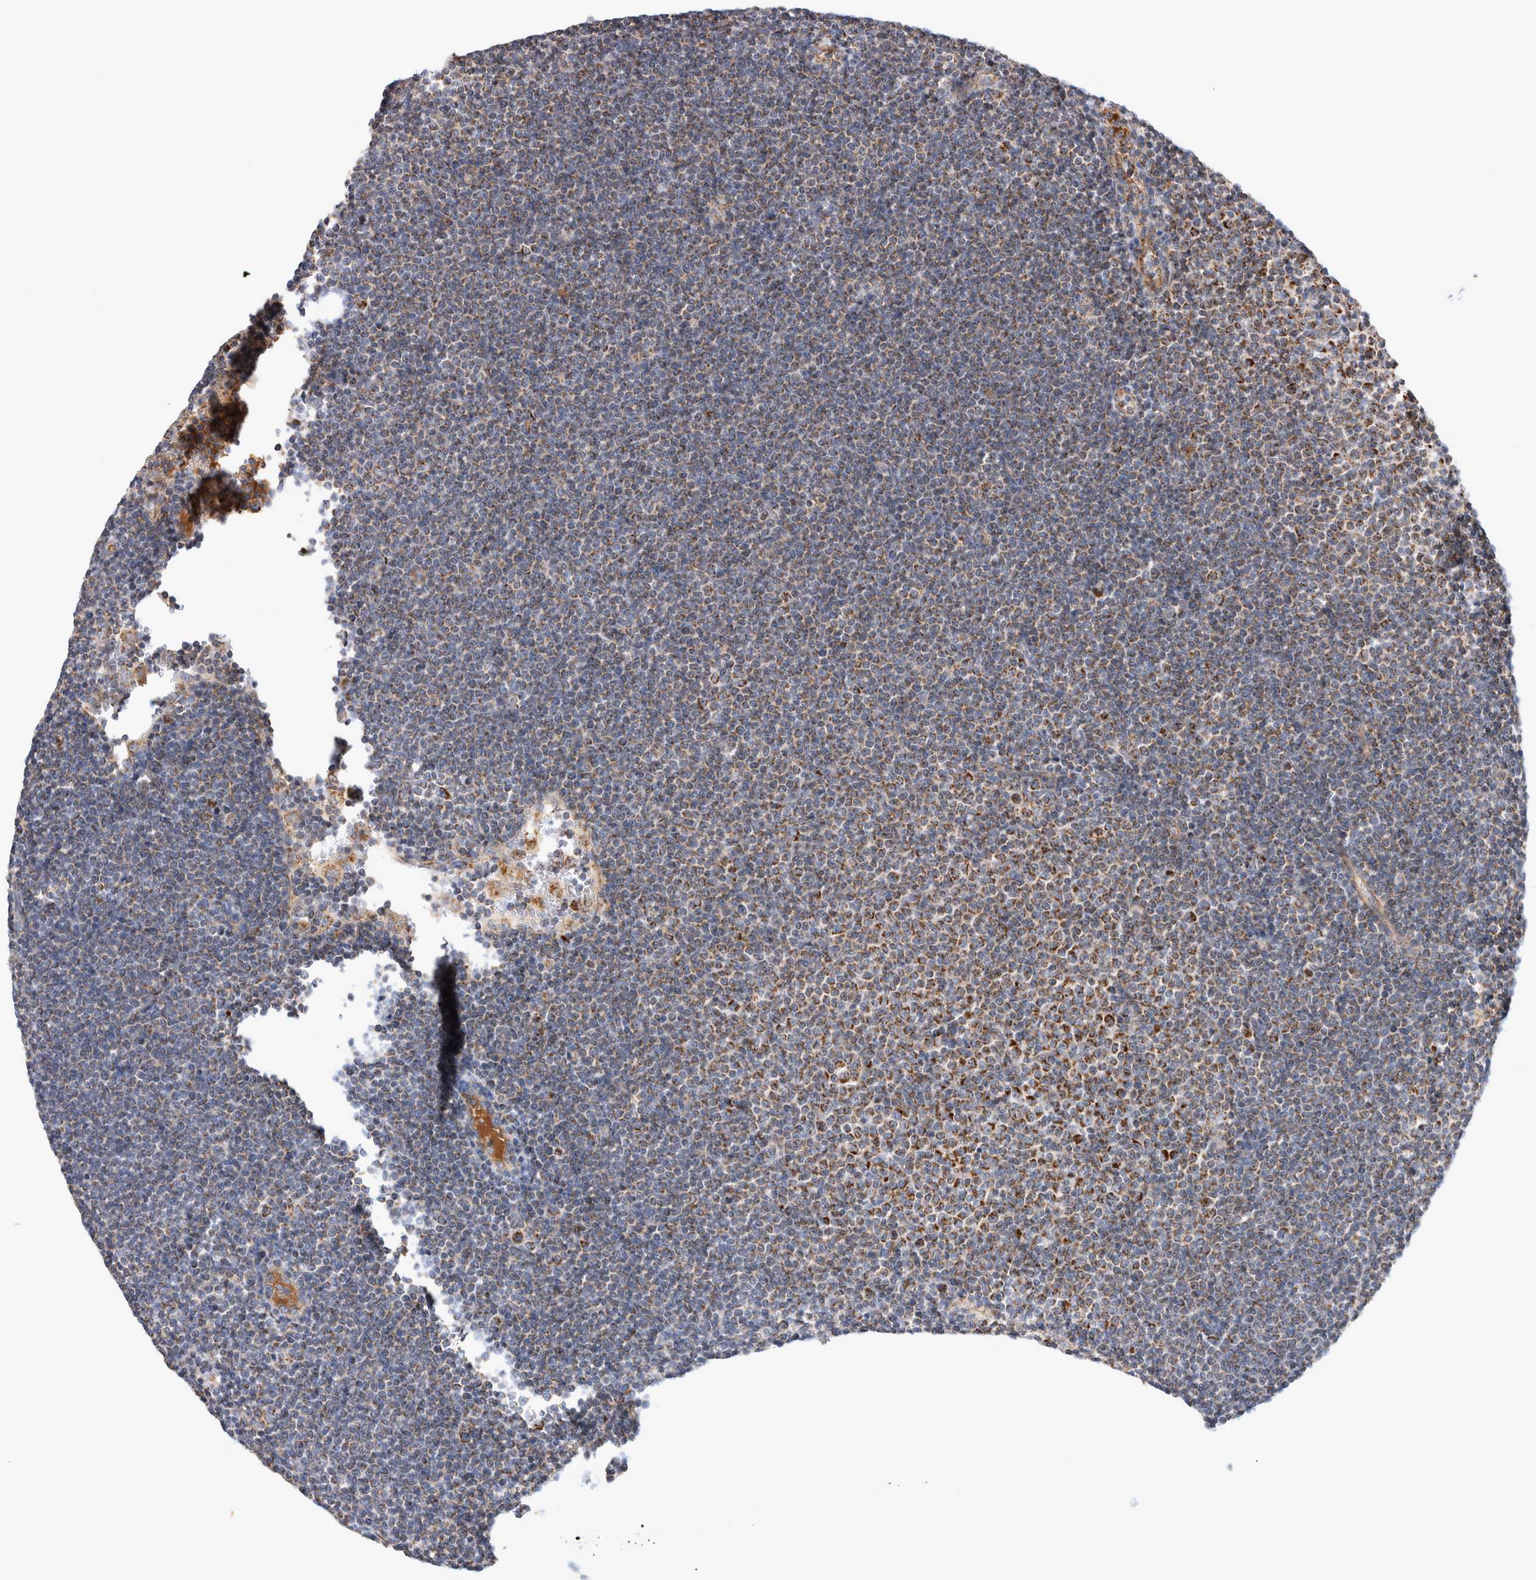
{"staining": {"intensity": "moderate", "quantity": "<25%", "location": "cytoplasmic/membranous"}, "tissue": "lymphoma", "cell_type": "Tumor cells", "image_type": "cancer", "snomed": [{"axis": "morphology", "description": "Malignant lymphoma, non-Hodgkin's type, Low grade"}, {"axis": "topography", "description": "Lymph node"}], "caption": "Malignant lymphoma, non-Hodgkin's type (low-grade) stained with a brown dye displays moderate cytoplasmic/membranous positive expression in about <25% of tumor cells.", "gene": "MRPS28", "patient": {"sex": "female", "age": 53}}